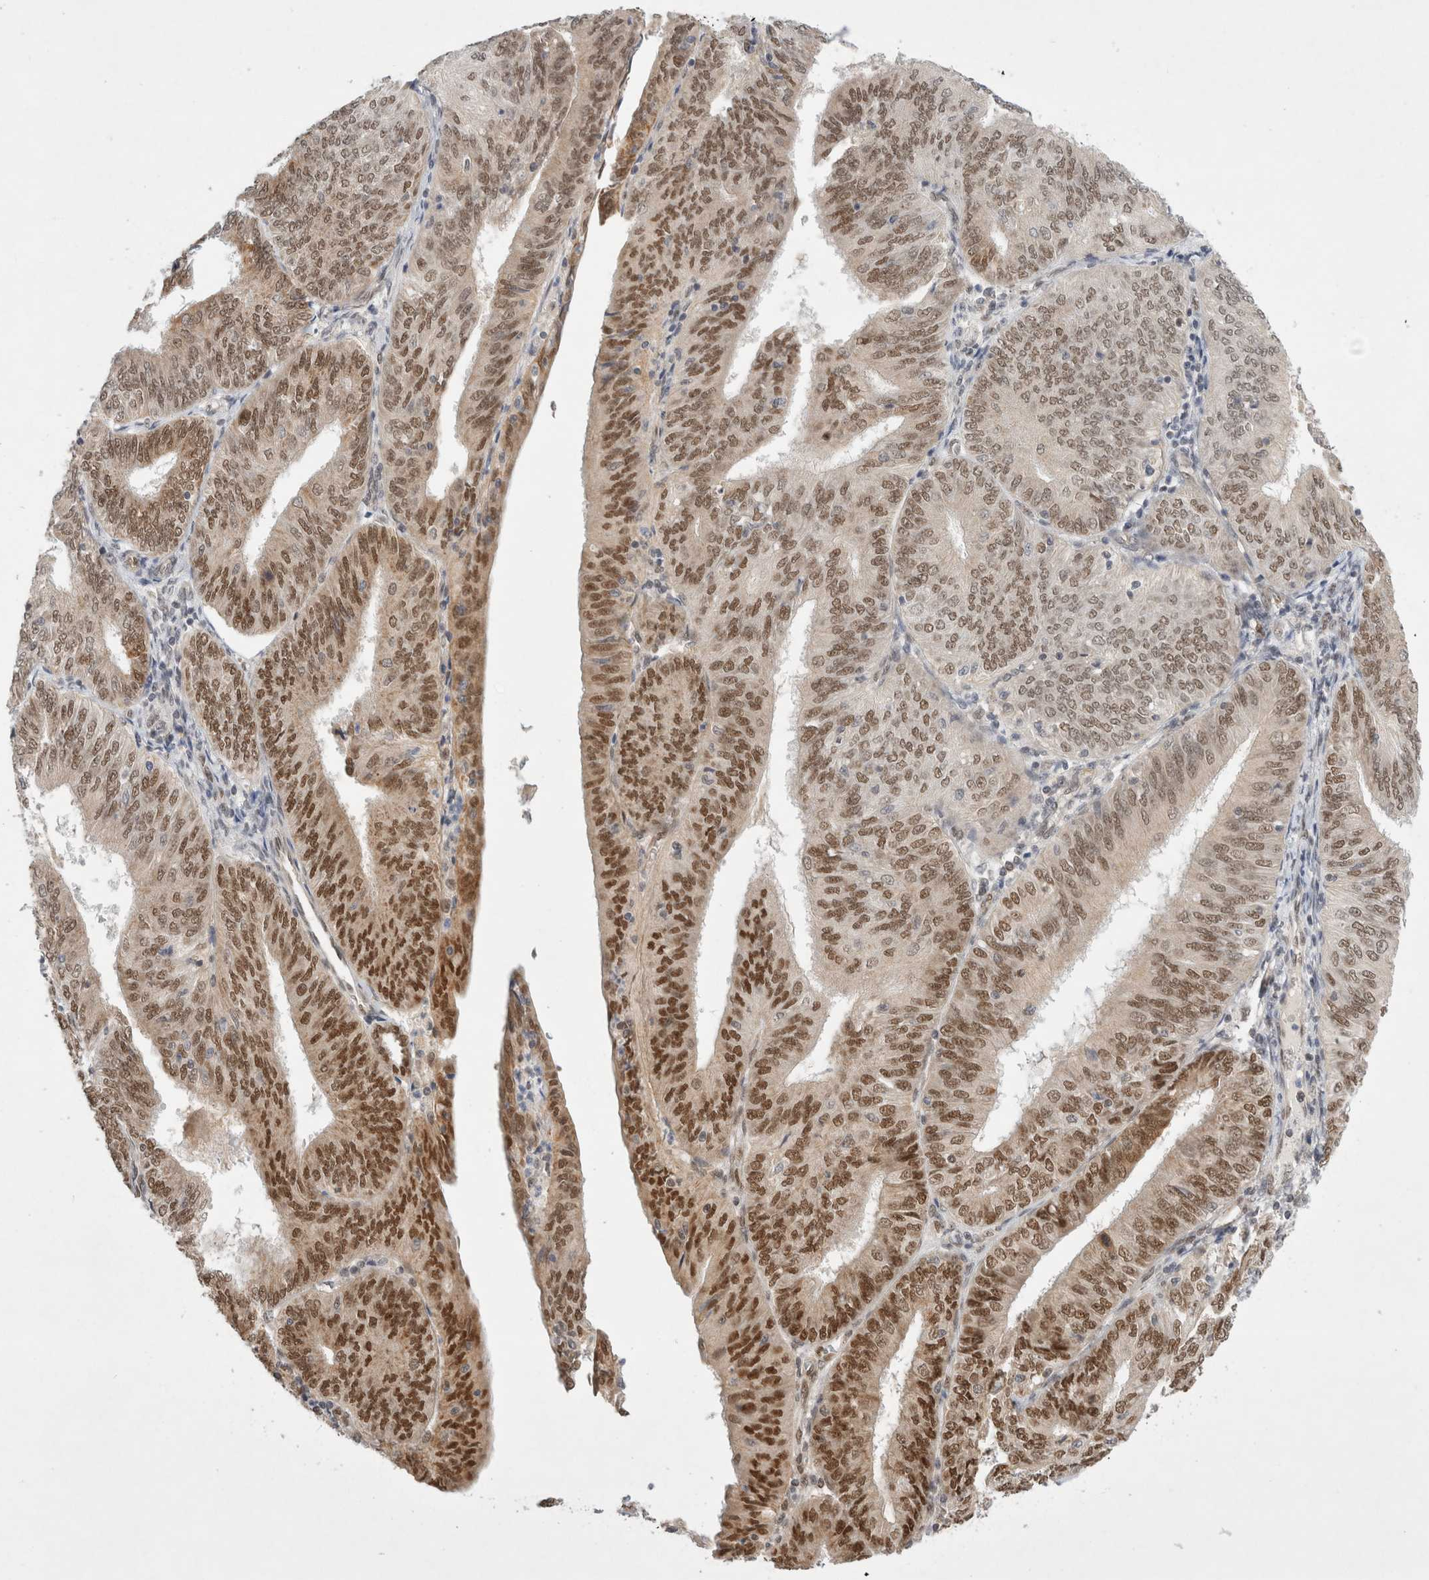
{"staining": {"intensity": "strong", "quantity": "25%-75%", "location": "nuclear"}, "tissue": "endometrial cancer", "cell_type": "Tumor cells", "image_type": "cancer", "snomed": [{"axis": "morphology", "description": "Adenocarcinoma, NOS"}, {"axis": "topography", "description": "Endometrium"}], "caption": "Immunohistochemistry staining of endometrial cancer (adenocarcinoma), which displays high levels of strong nuclear positivity in approximately 25%-75% of tumor cells indicating strong nuclear protein expression. The staining was performed using DAB (3,3'-diaminobenzidine) (brown) for protein detection and nuclei were counterstained in hematoxylin (blue).", "gene": "GTF2I", "patient": {"sex": "female", "age": 58}}